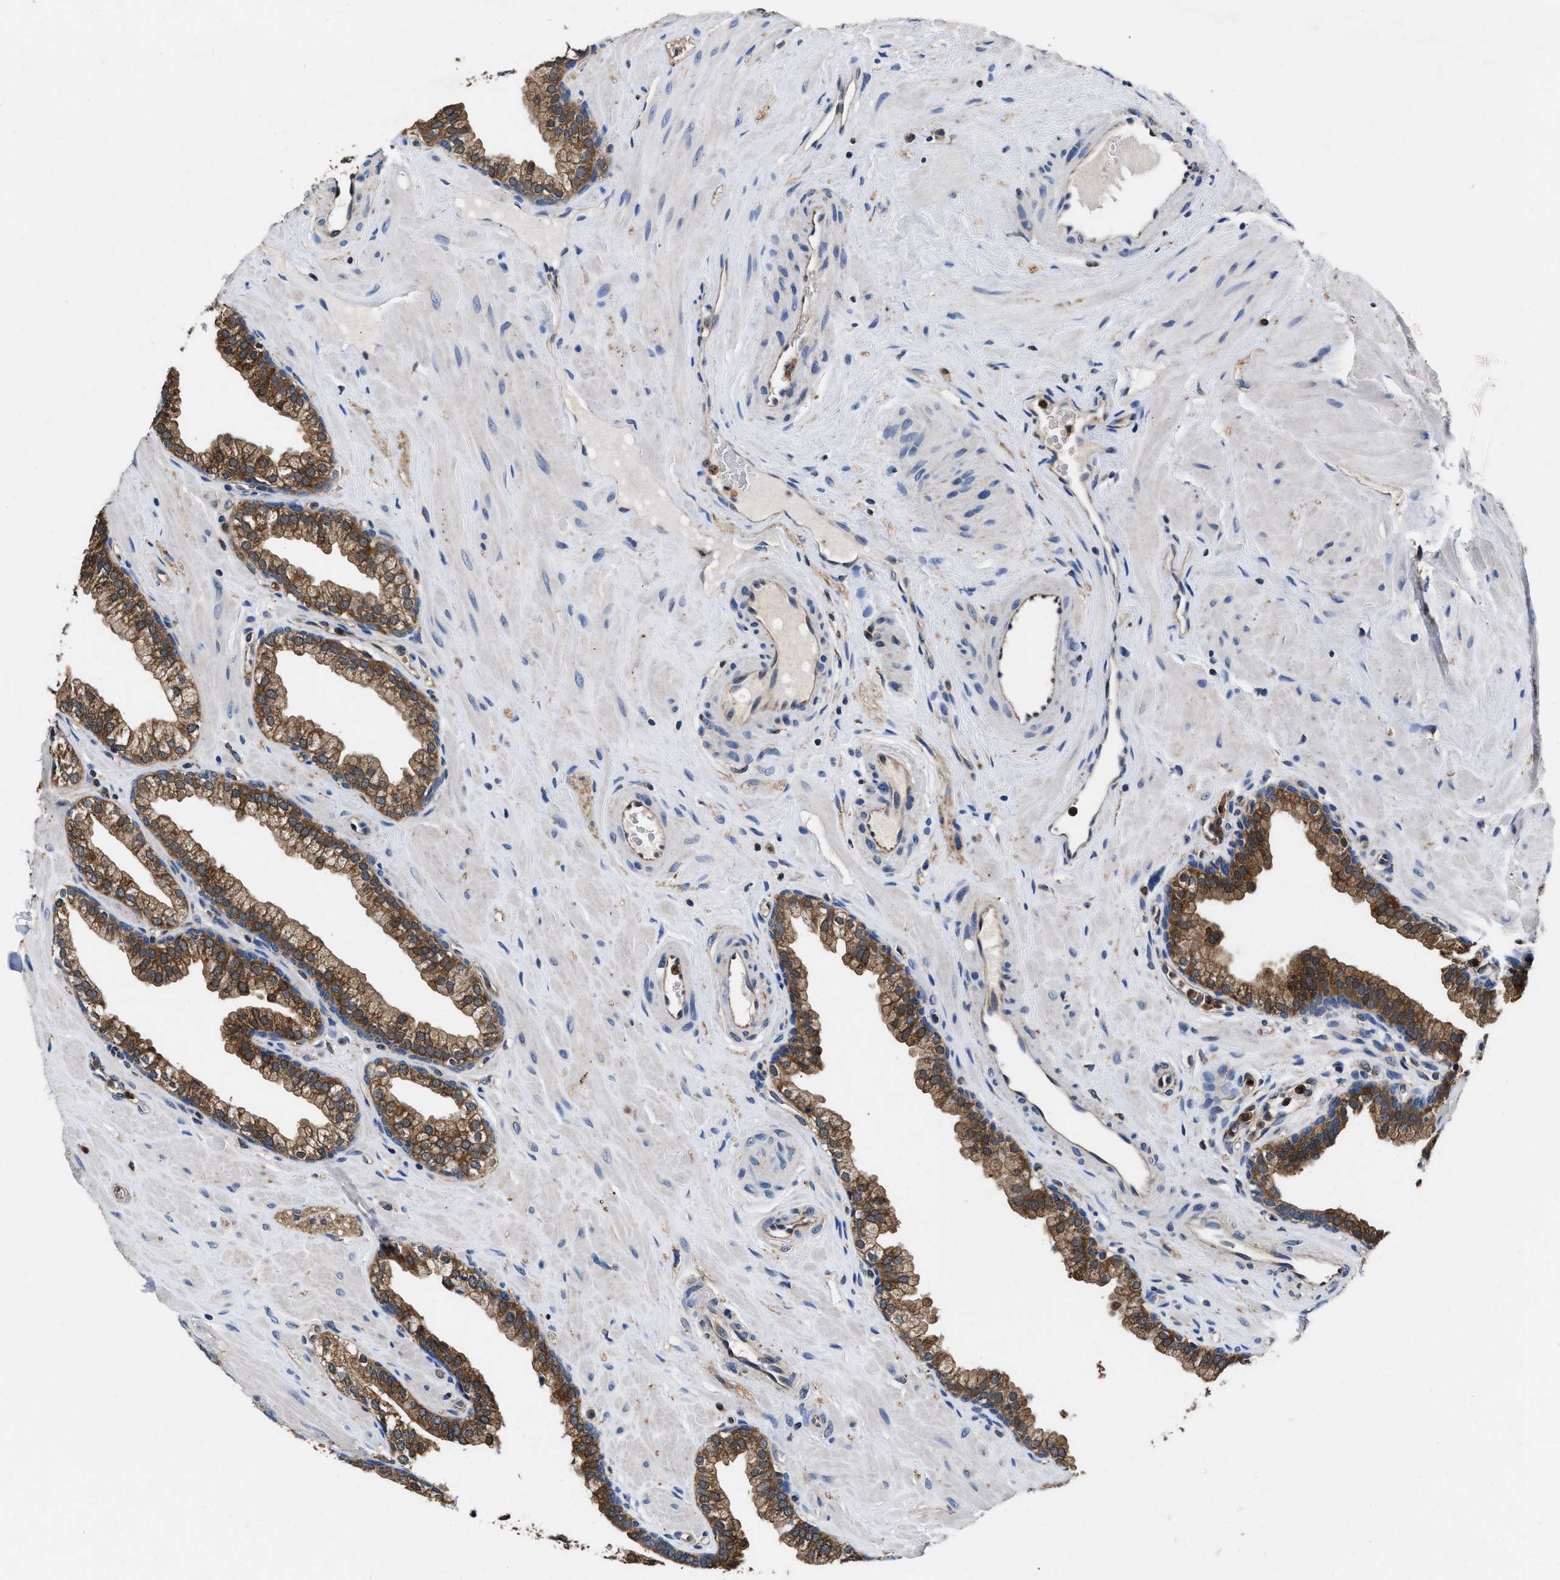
{"staining": {"intensity": "moderate", "quantity": ">75%", "location": "cytoplasmic/membranous"}, "tissue": "prostate", "cell_type": "Glandular cells", "image_type": "normal", "snomed": [{"axis": "morphology", "description": "Normal tissue, NOS"}, {"axis": "morphology", "description": "Urothelial carcinoma, Low grade"}, {"axis": "topography", "description": "Urinary bladder"}, {"axis": "topography", "description": "Prostate"}], "caption": "Human prostate stained with a brown dye displays moderate cytoplasmic/membranous positive staining in approximately >75% of glandular cells.", "gene": "ACLY", "patient": {"sex": "male", "age": 60}}